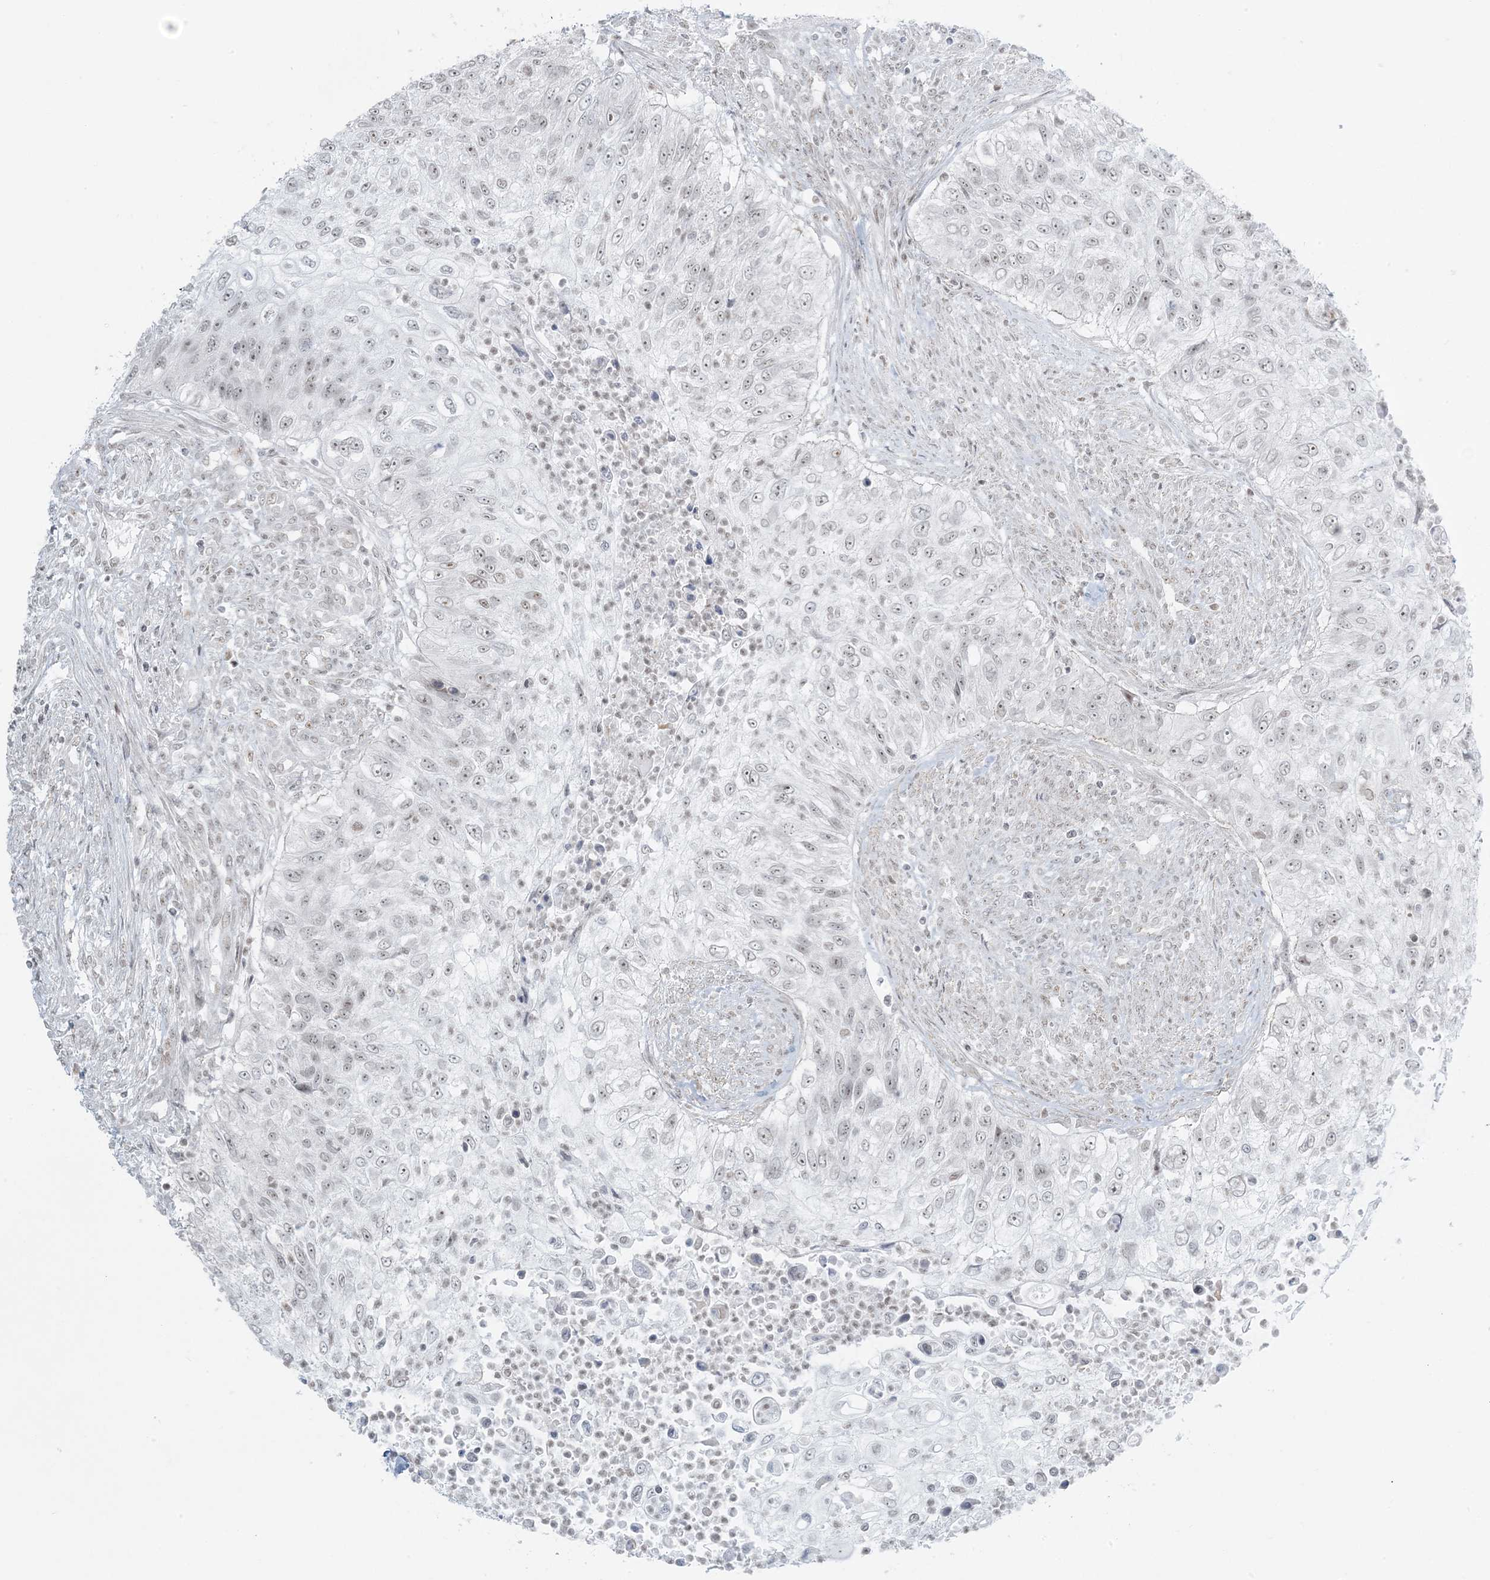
{"staining": {"intensity": "weak", "quantity": "<25%", "location": "nuclear"}, "tissue": "urothelial cancer", "cell_type": "Tumor cells", "image_type": "cancer", "snomed": [{"axis": "morphology", "description": "Urothelial carcinoma, High grade"}, {"axis": "topography", "description": "Urinary bladder"}], "caption": "IHC image of human urothelial cancer stained for a protein (brown), which shows no staining in tumor cells.", "gene": "ZNF787", "patient": {"sex": "female", "age": 60}}